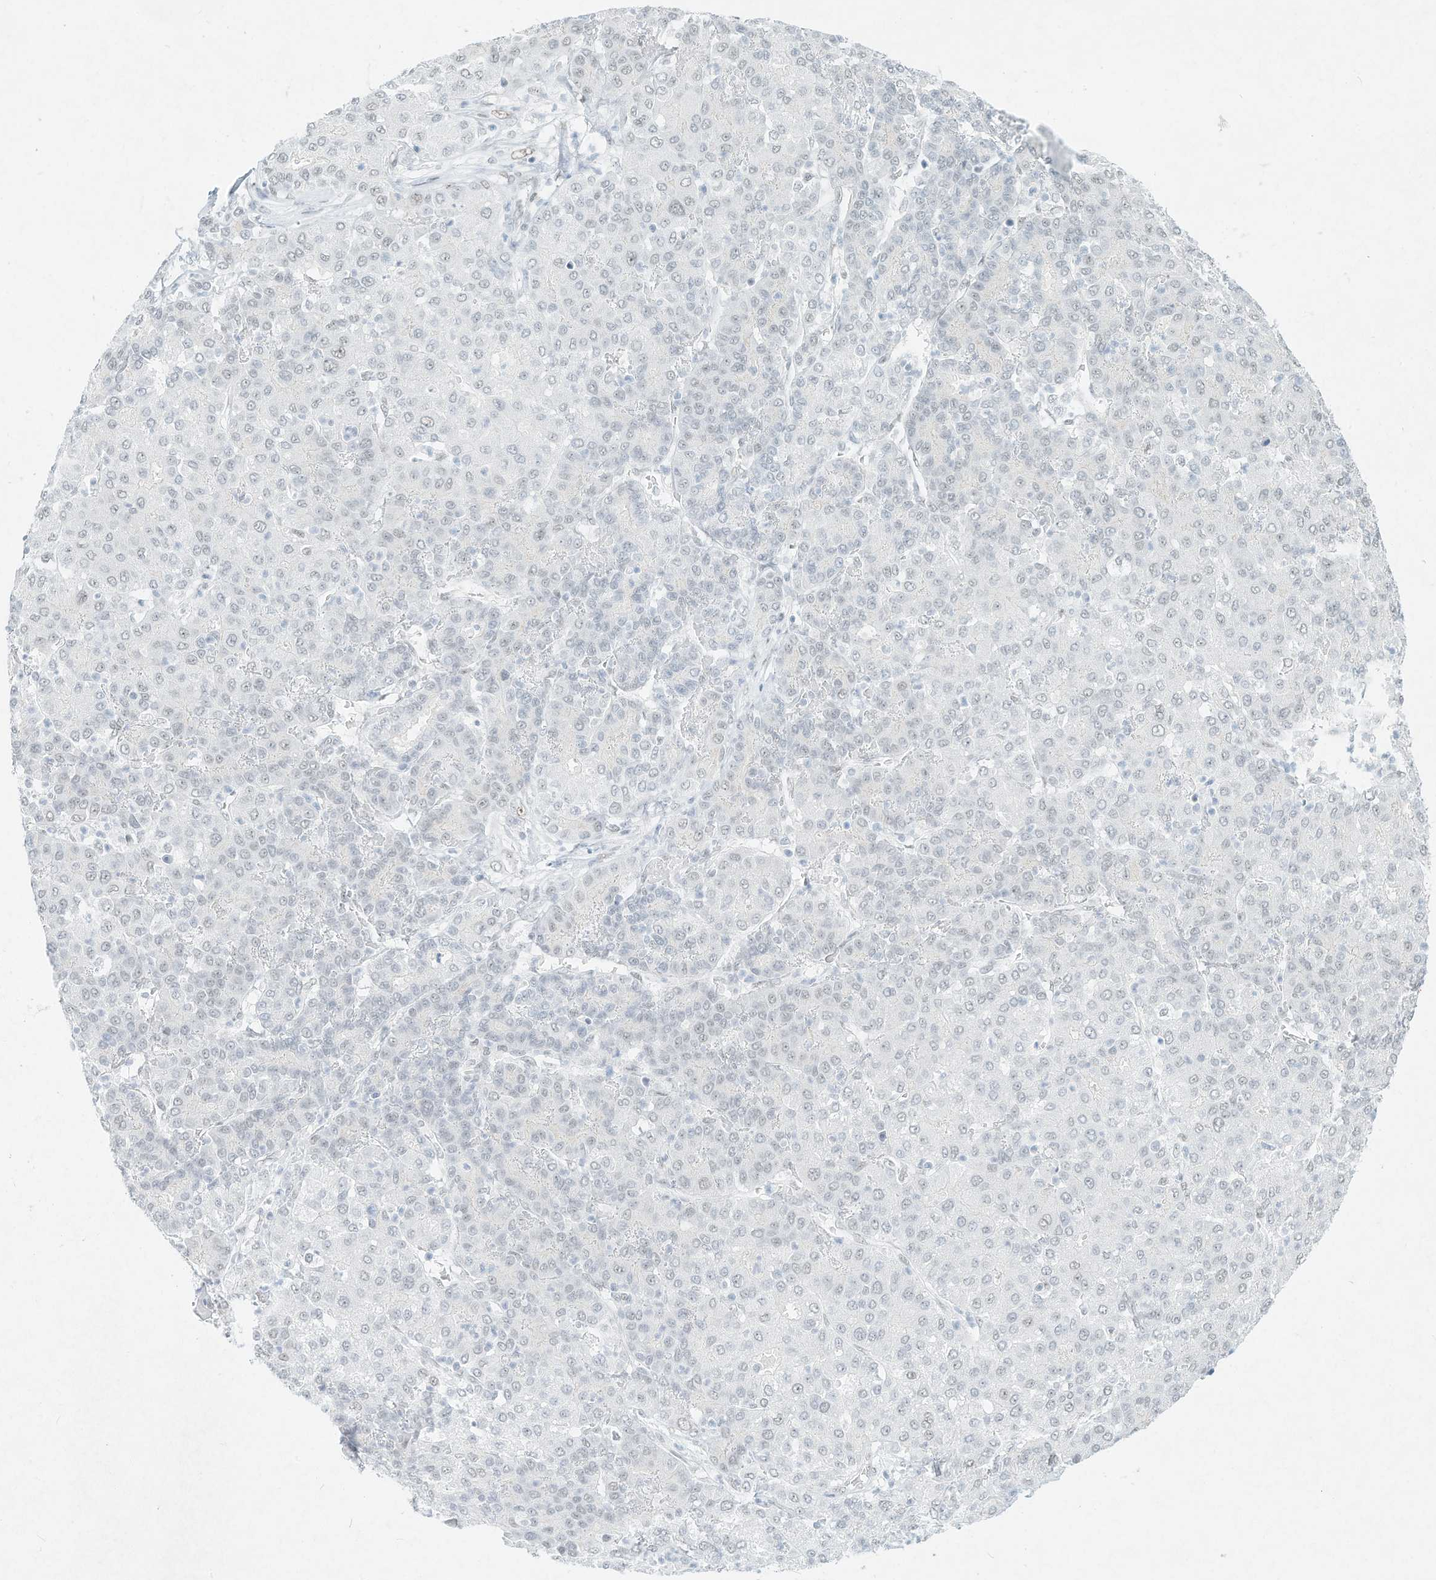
{"staining": {"intensity": "negative", "quantity": "none", "location": "none"}, "tissue": "liver cancer", "cell_type": "Tumor cells", "image_type": "cancer", "snomed": [{"axis": "morphology", "description": "Carcinoma, Hepatocellular, NOS"}, {"axis": "topography", "description": "Liver"}], "caption": "IHC of human liver cancer (hepatocellular carcinoma) shows no staining in tumor cells.", "gene": "PGC", "patient": {"sex": "male", "age": 65}}